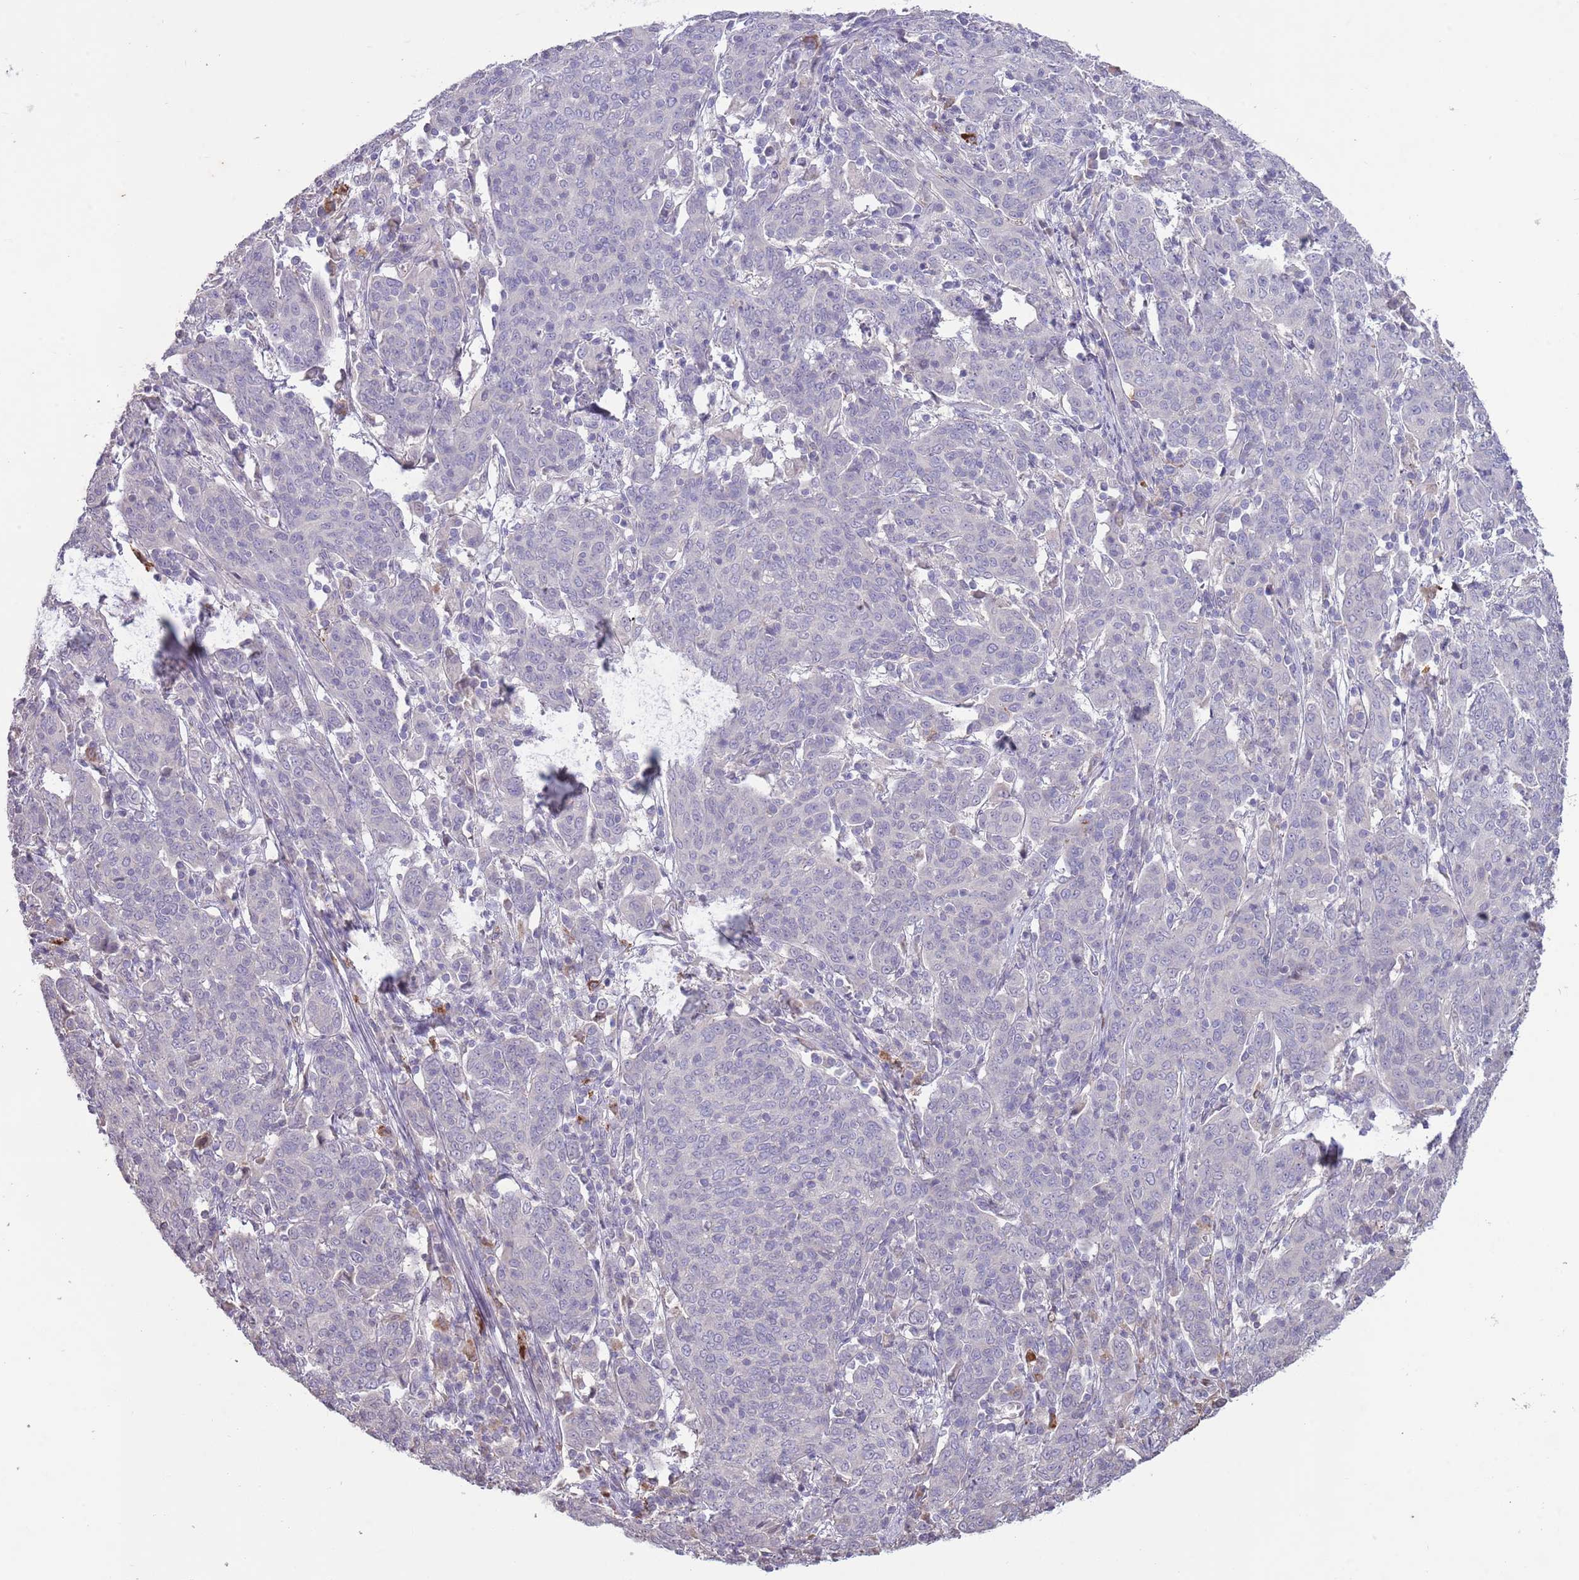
{"staining": {"intensity": "negative", "quantity": "none", "location": "none"}, "tissue": "cervical cancer", "cell_type": "Tumor cells", "image_type": "cancer", "snomed": [{"axis": "morphology", "description": "Squamous cell carcinoma, NOS"}, {"axis": "topography", "description": "Cervix"}], "caption": "Immunohistochemistry of cervical cancer exhibits no staining in tumor cells.", "gene": "P2RY13", "patient": {"sex": "female", "age": 67}}